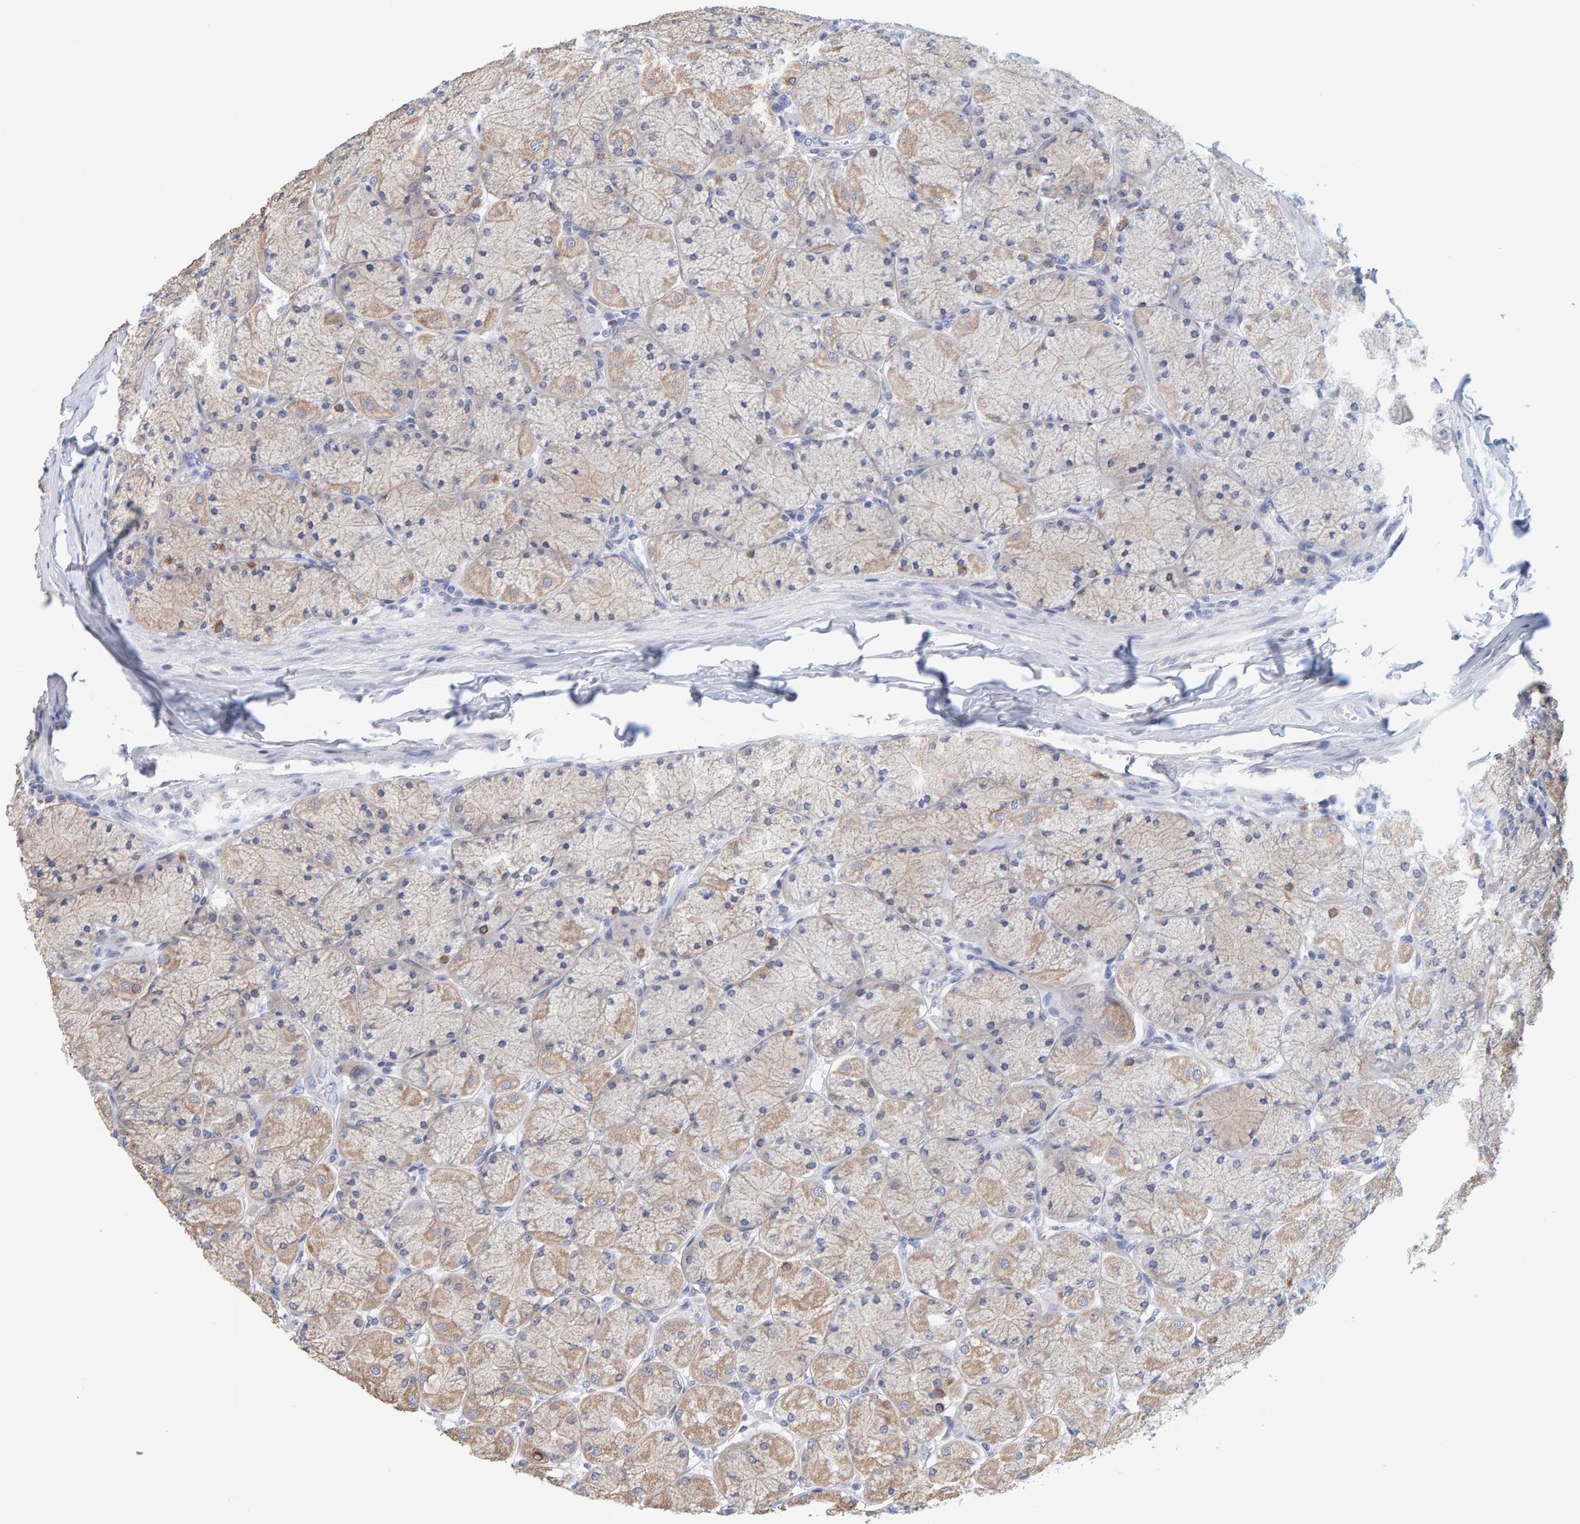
{"staining": {"intensity": "weak", "quantity": "25%-75%", "location": "cytoplasmic/membranous"}, "tissue": "stomach", "cell_type": "Glandular cells", "image_type": "normal", "snomed": [{"axis": "morphology", "description": "Normal tissue, NOS"}, {"axis": "topography", "description": "Stomach, upper"}], "caption": "The immunohistochemical stain shows weak cytoplasmic/membranous positivity in glandular cells of normal stomach.", "gene": "SGPL1", "patient": {"sex": "female", "age": 56}}